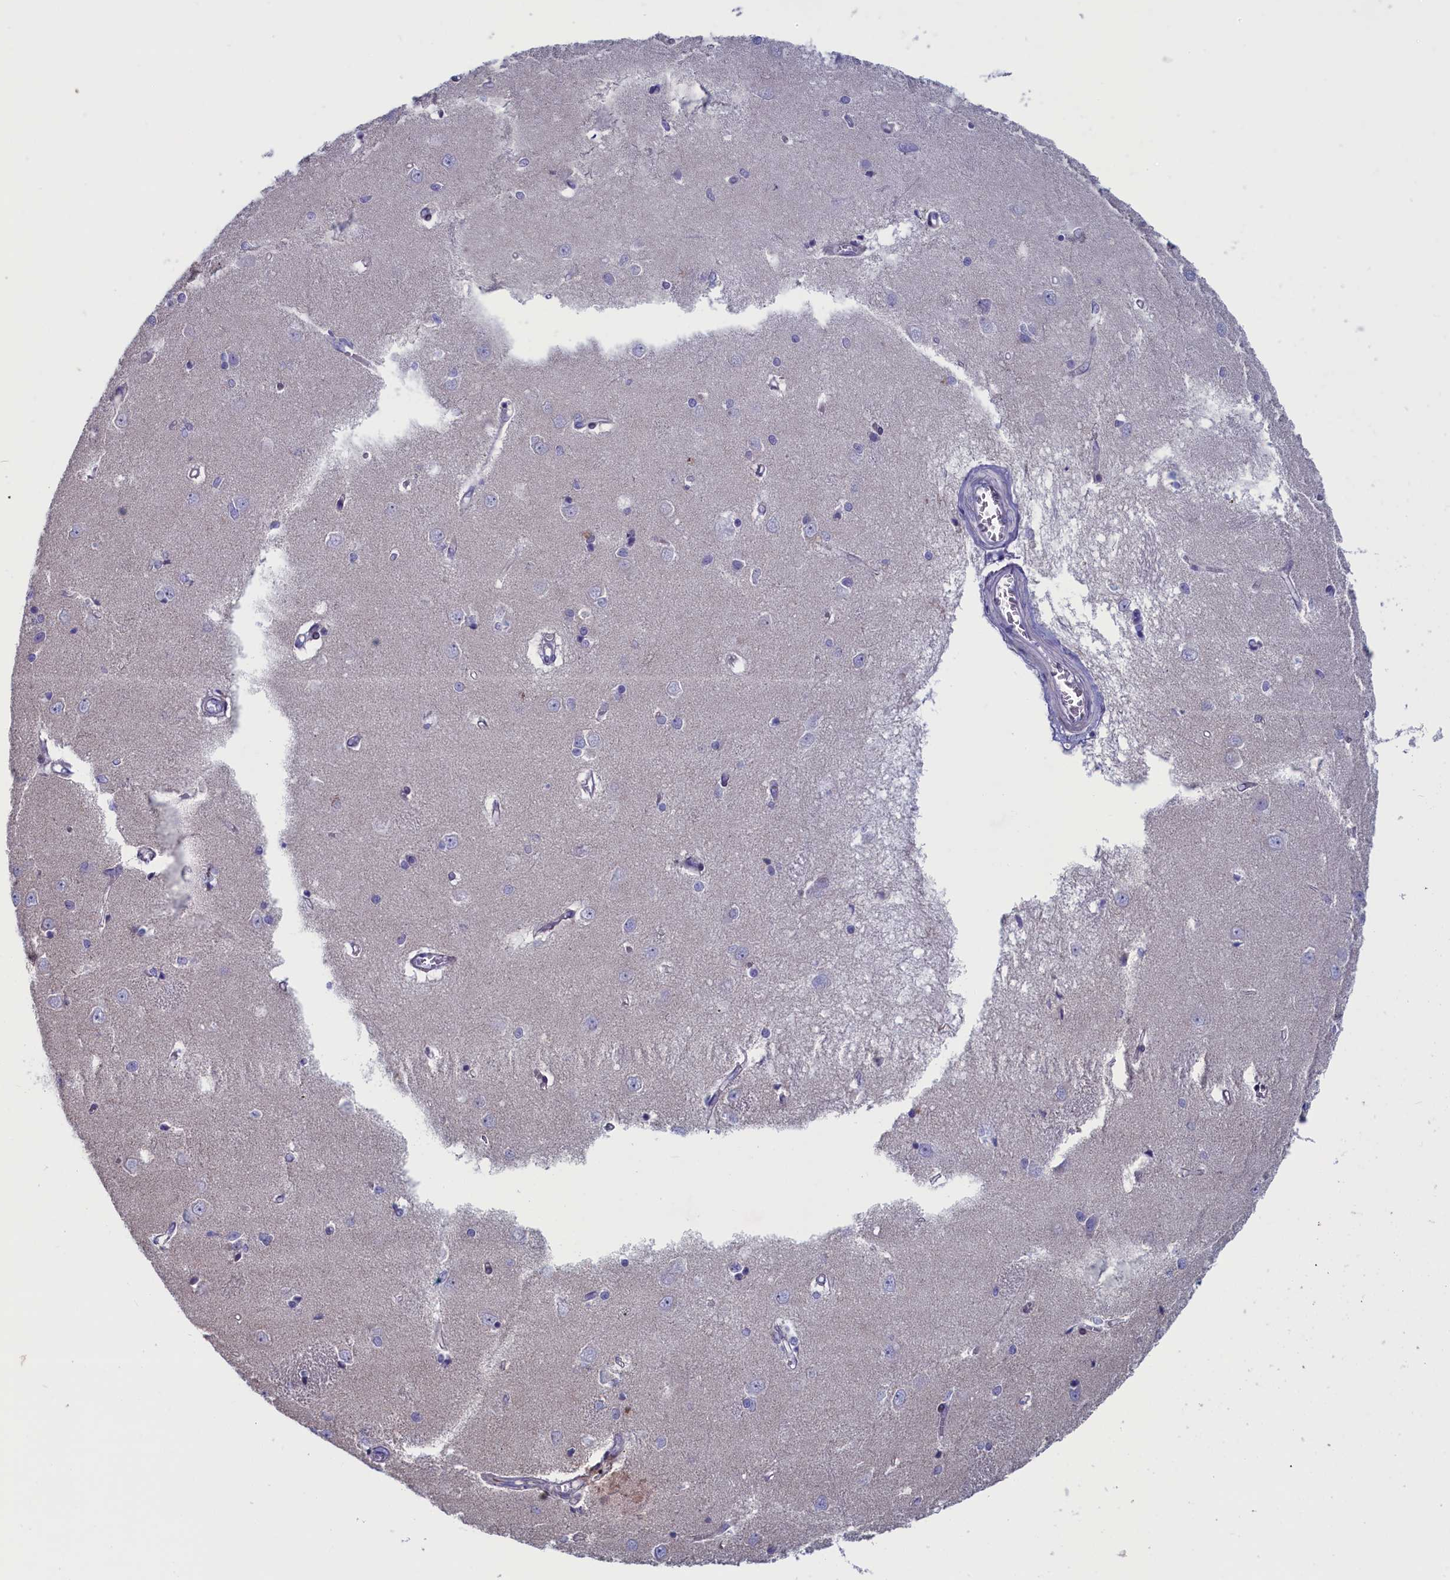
{"staining": {"intensity": "negative", "quantity": "none", "location": "none"}, "tissue": "caudate", "cell_type": "Glial cells", "image_type": "normal", "snomed": [{"axis": "morphology", "description": "Normal tissue, NOS"}, {"axis": "topography", "description": "Lateral ventricle wall"}], "caption": "The photomicrograph demonstrates no significant expression in glial cells of caudate.", "gene": "NIBAN3", "patient": {"sex": "male", "age": 37}}